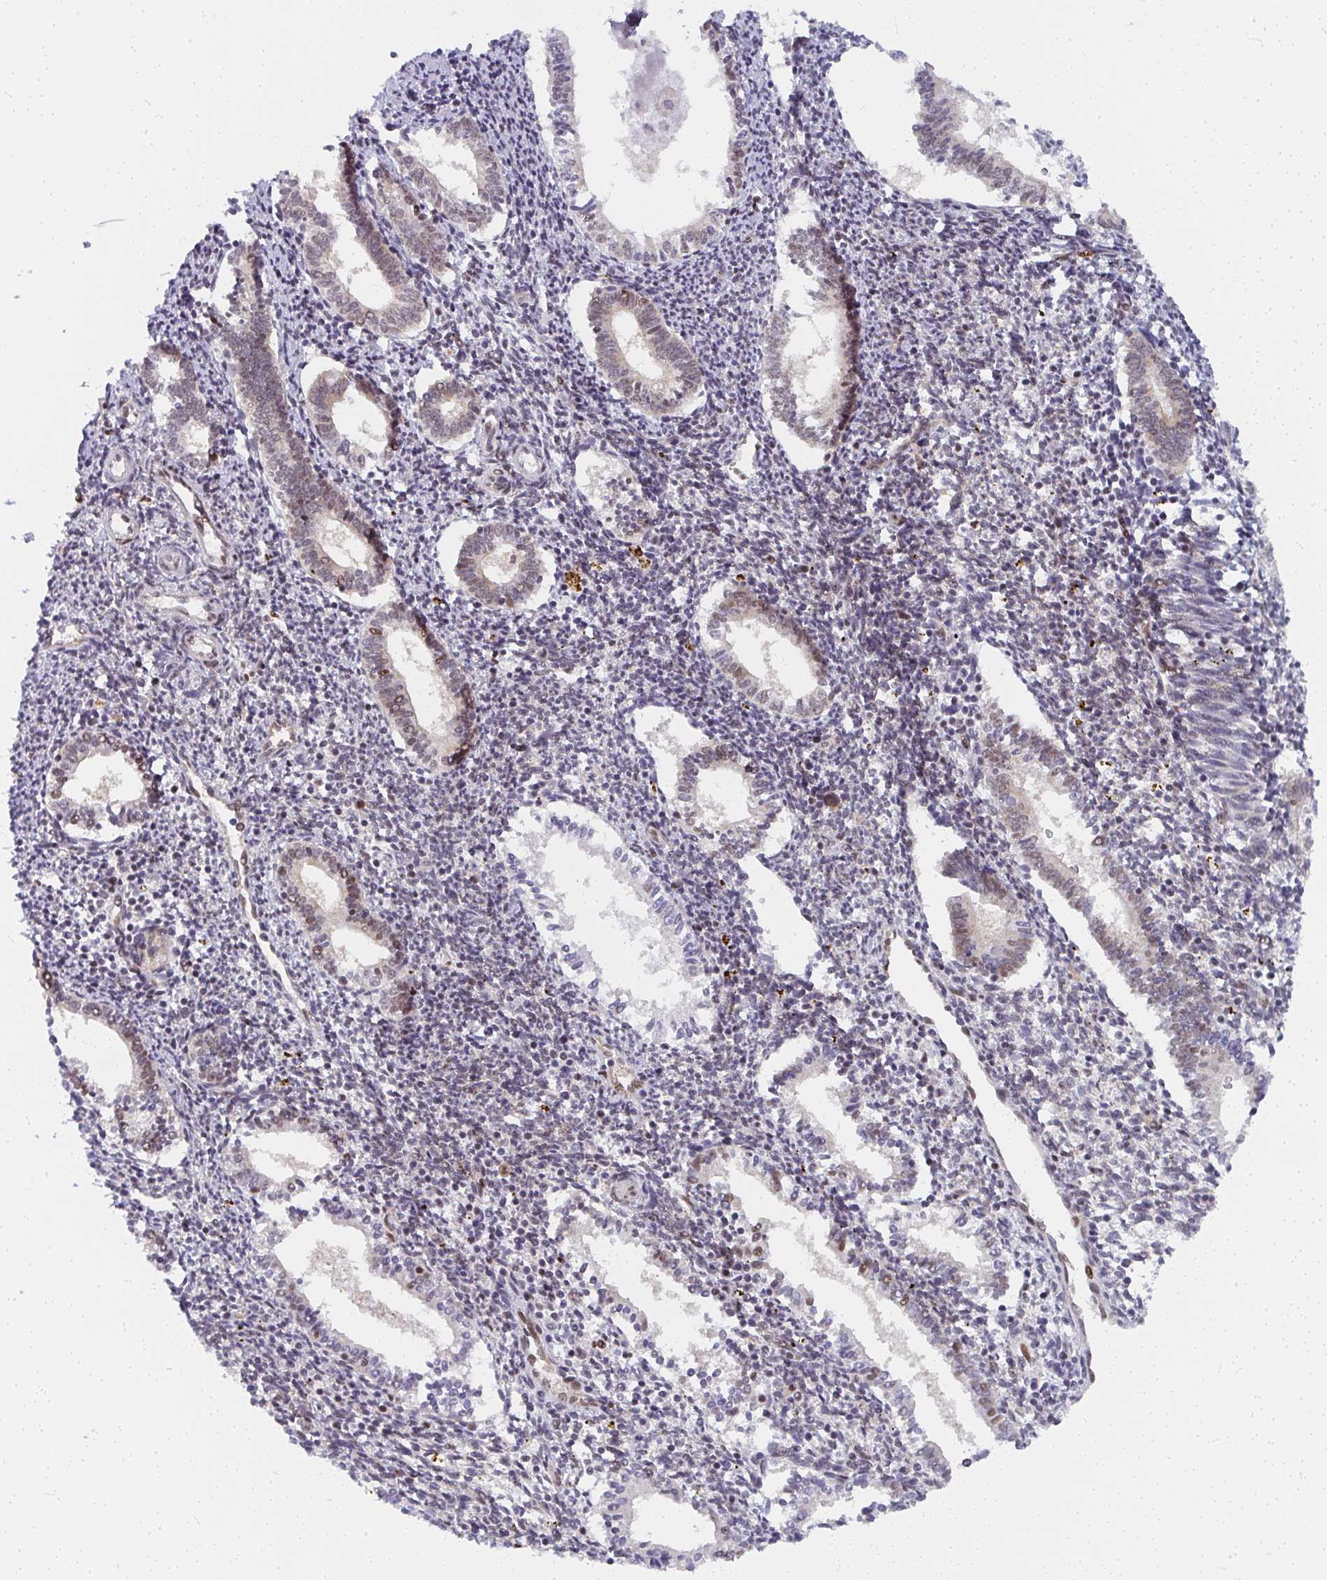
{"staining": {"intensity": "moderate", "quantity": "25%-75%", "location": "cytoplasmic/membranous,nuclear"}, "tissue": "endometrium", "cell_type": "Cells in endometrial stroma", "image_type": "normal", "snomed": [{"axis": "morphology", "description": "Normal tissue, NOS"}, {"axis": "topography", "description": "Endometrium"}], "caption": "A medium amount of moderate cytoplasmic/membranous,nuclear expression is appreciated in about 25%-75% of cells in endometrial stroma in normal endometrium.", "gene": "SYNCRIP", "patient": {"sex": "female", "age": 41}}